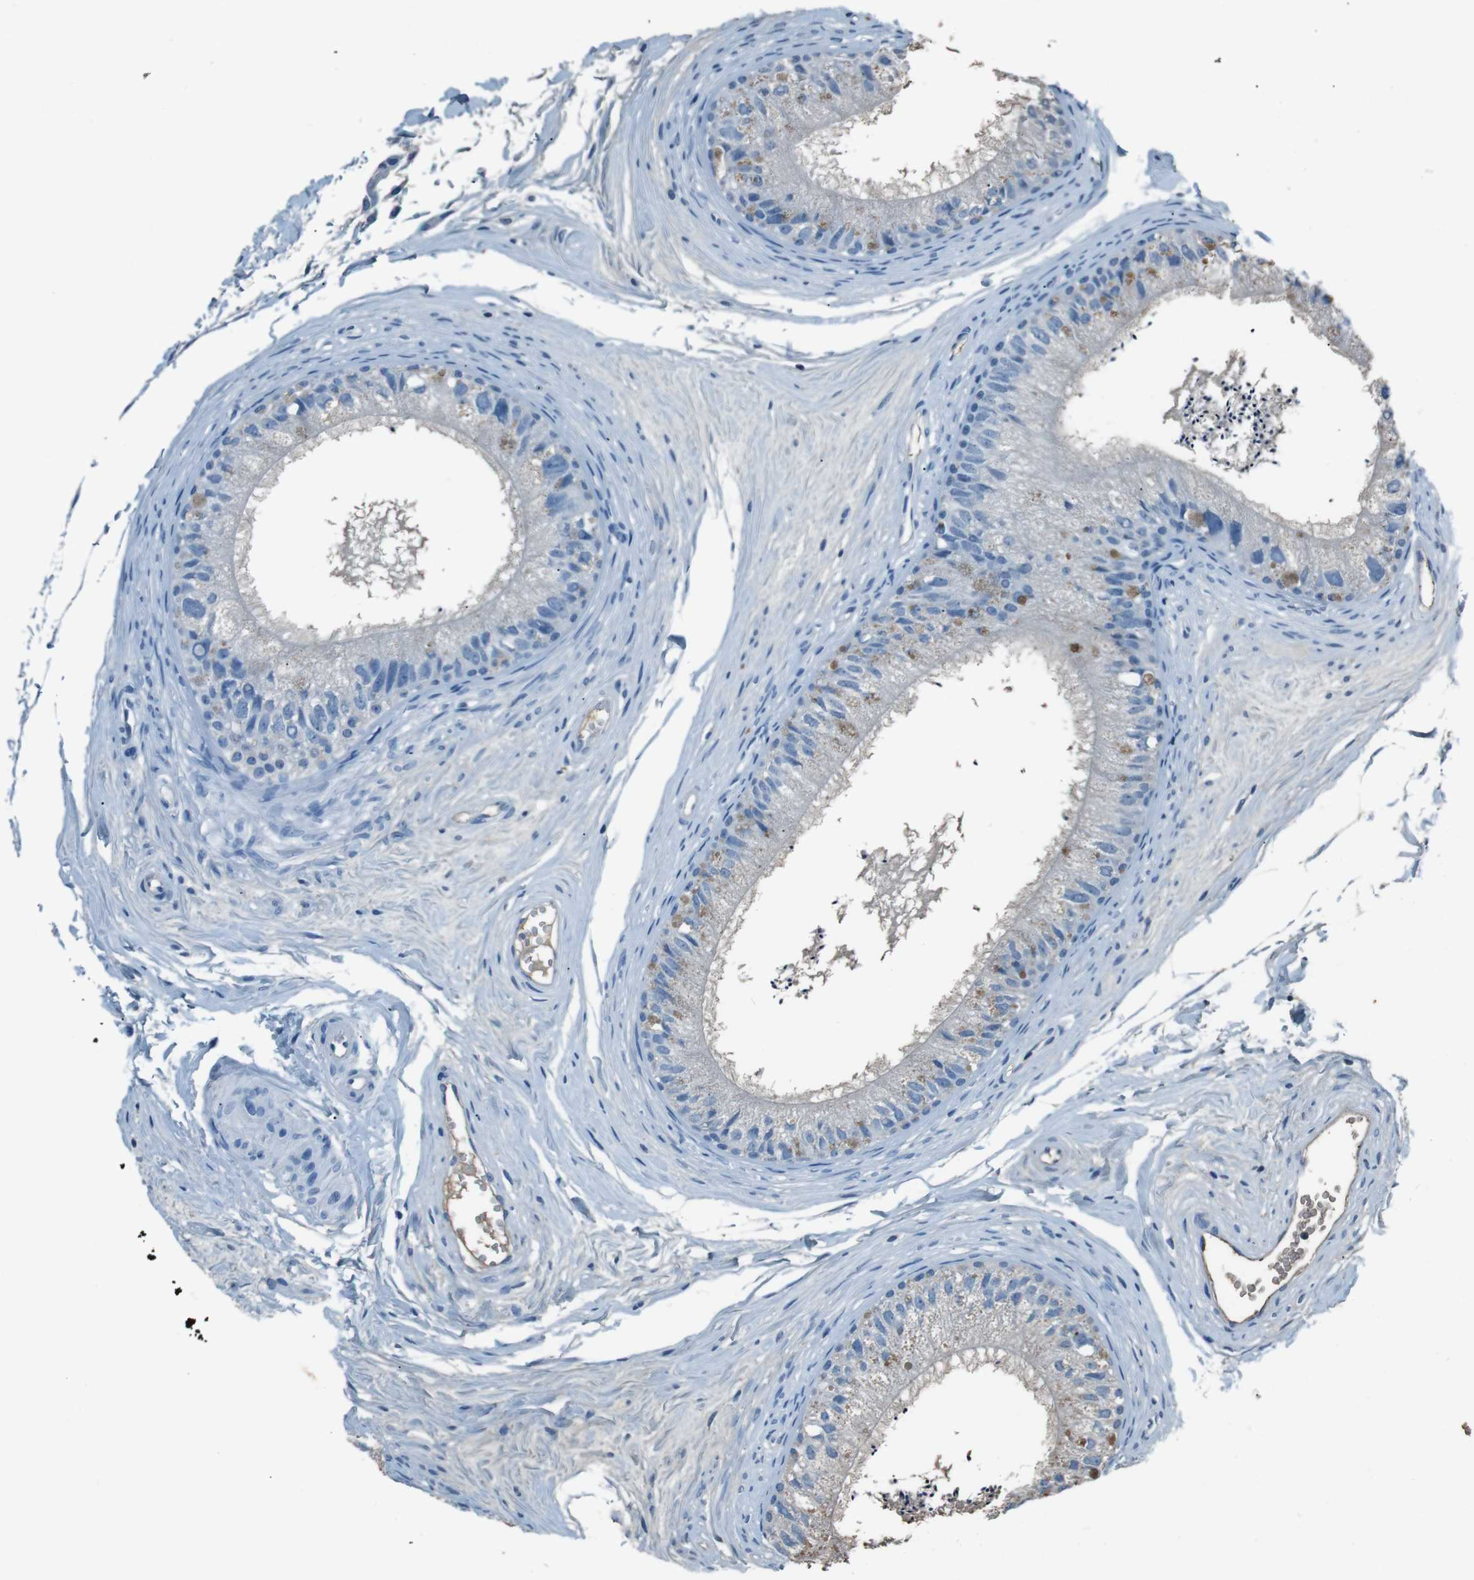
{"staining": {"intensity": "weak", "quantity": "<25%", "location": "cytoplasmic/membranous"}, "tissue": "epididymis", "cell_type": "Glandular cells", "image_type": "normal", "snomed": [{"axis": "morphology", "description": "Normal tissue, NOS"}, {"axis": "topography", "description": "Epididymis"}], "caption": "This histopathology image is of unremarkable epididymis stained with immunohistochemistry (IHC) to label a protein in brown with the nuclei are counter-stained blue. There is no staining in glandular cells.", "gene": "LEP", "patient": {"sex": "male", "age": 56}}